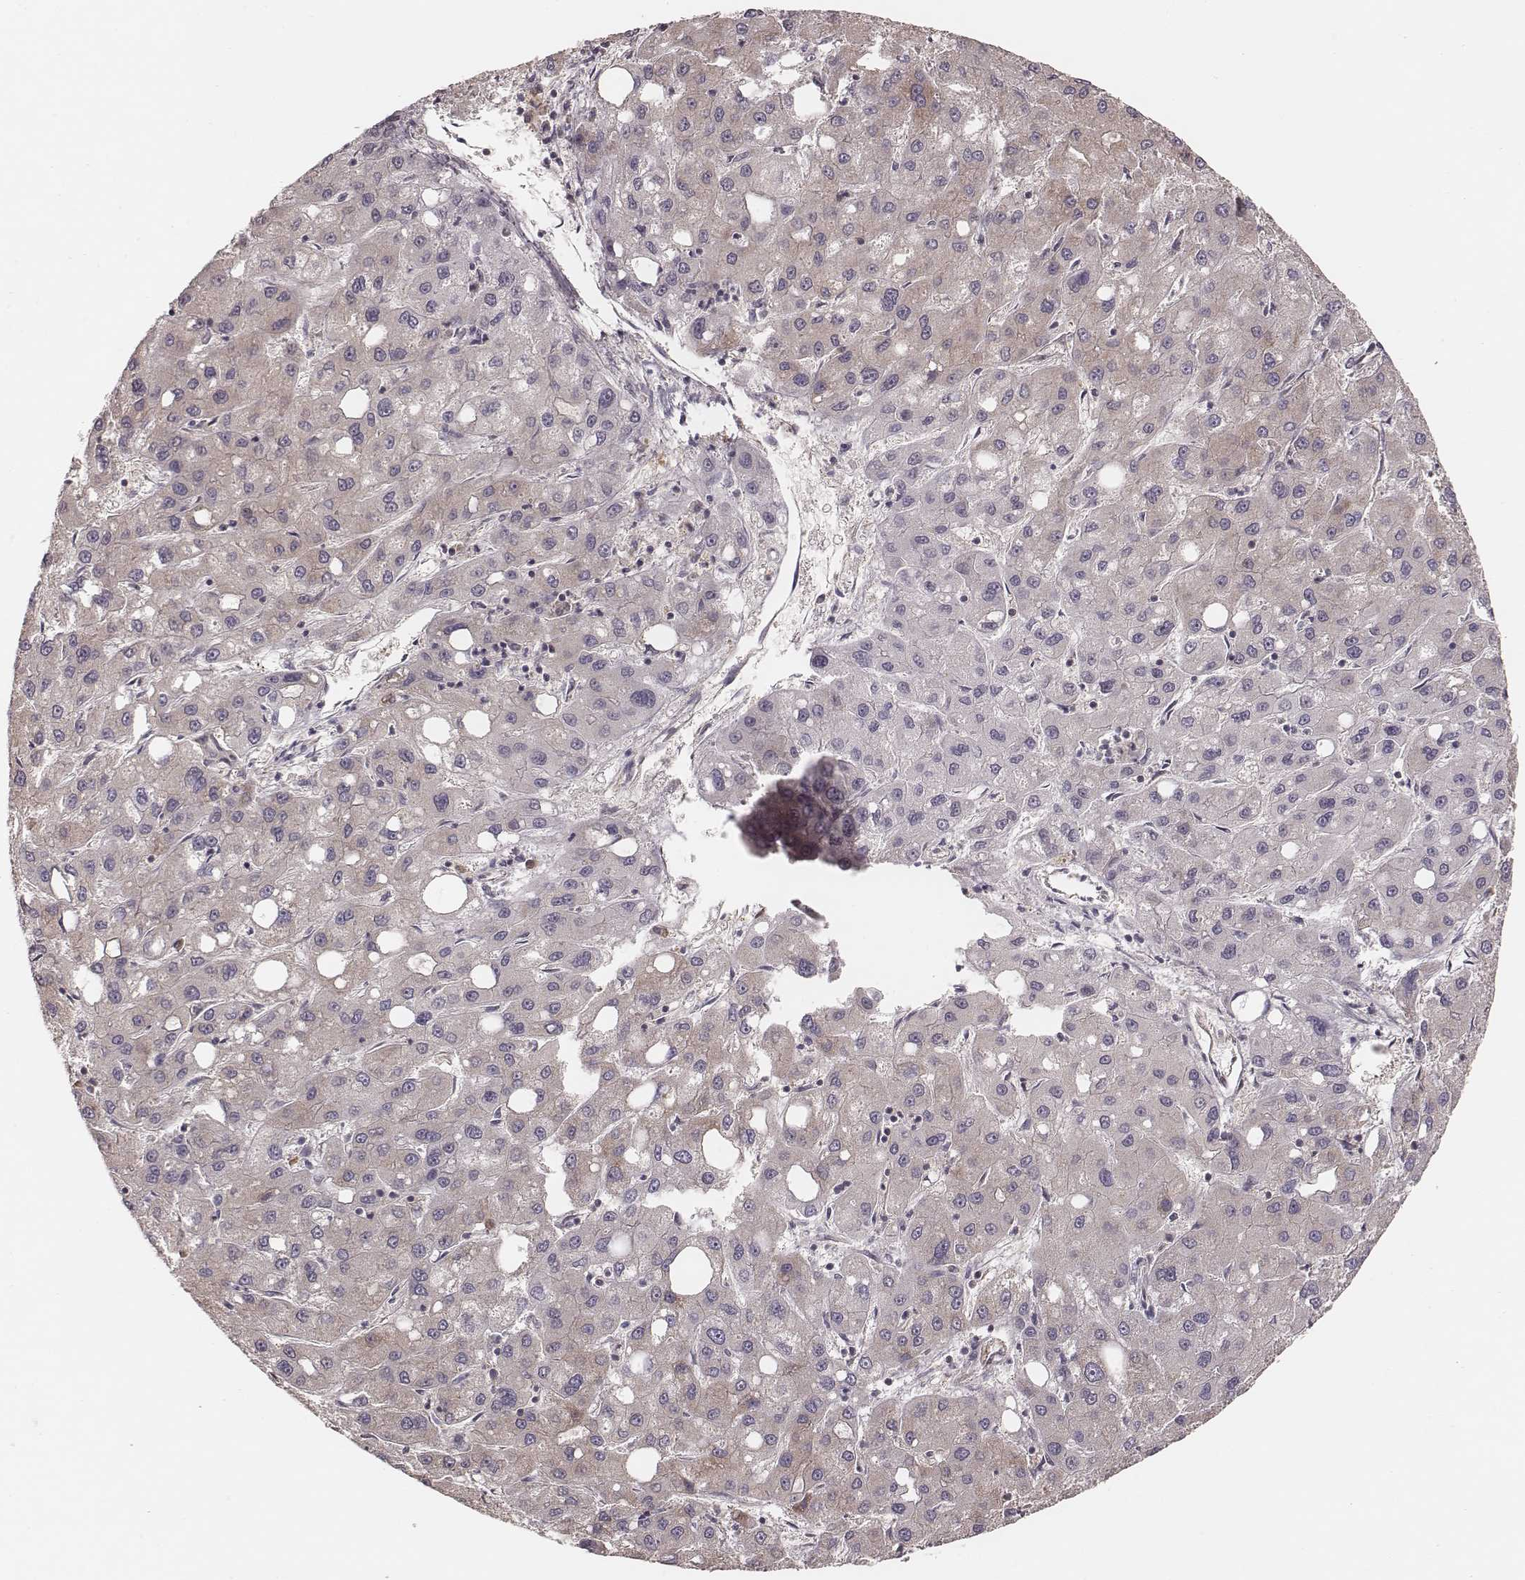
{"staining": {"intensity": "weak", "quantity": "25%-75%", "location": "cytoplasmic/membranous"}, "tissue": "liver cancer", "cell_type": "Tumor cells", "image_type": "cancer", "snomed": [{"axis": "morphology", "description": "Carcinoma, Hepatocellular, NOS"}, {"axis": "topography", "description": "Liver"}], "caption": "The photomicrograph exhibits staining of liver hepatocellular carcinoma, revealing weak cytoplasmic/membranous protein positivity (brown color) within tumor cells.", "gene": "CARS1", "patient": {"sex": "male", "age": 73}}